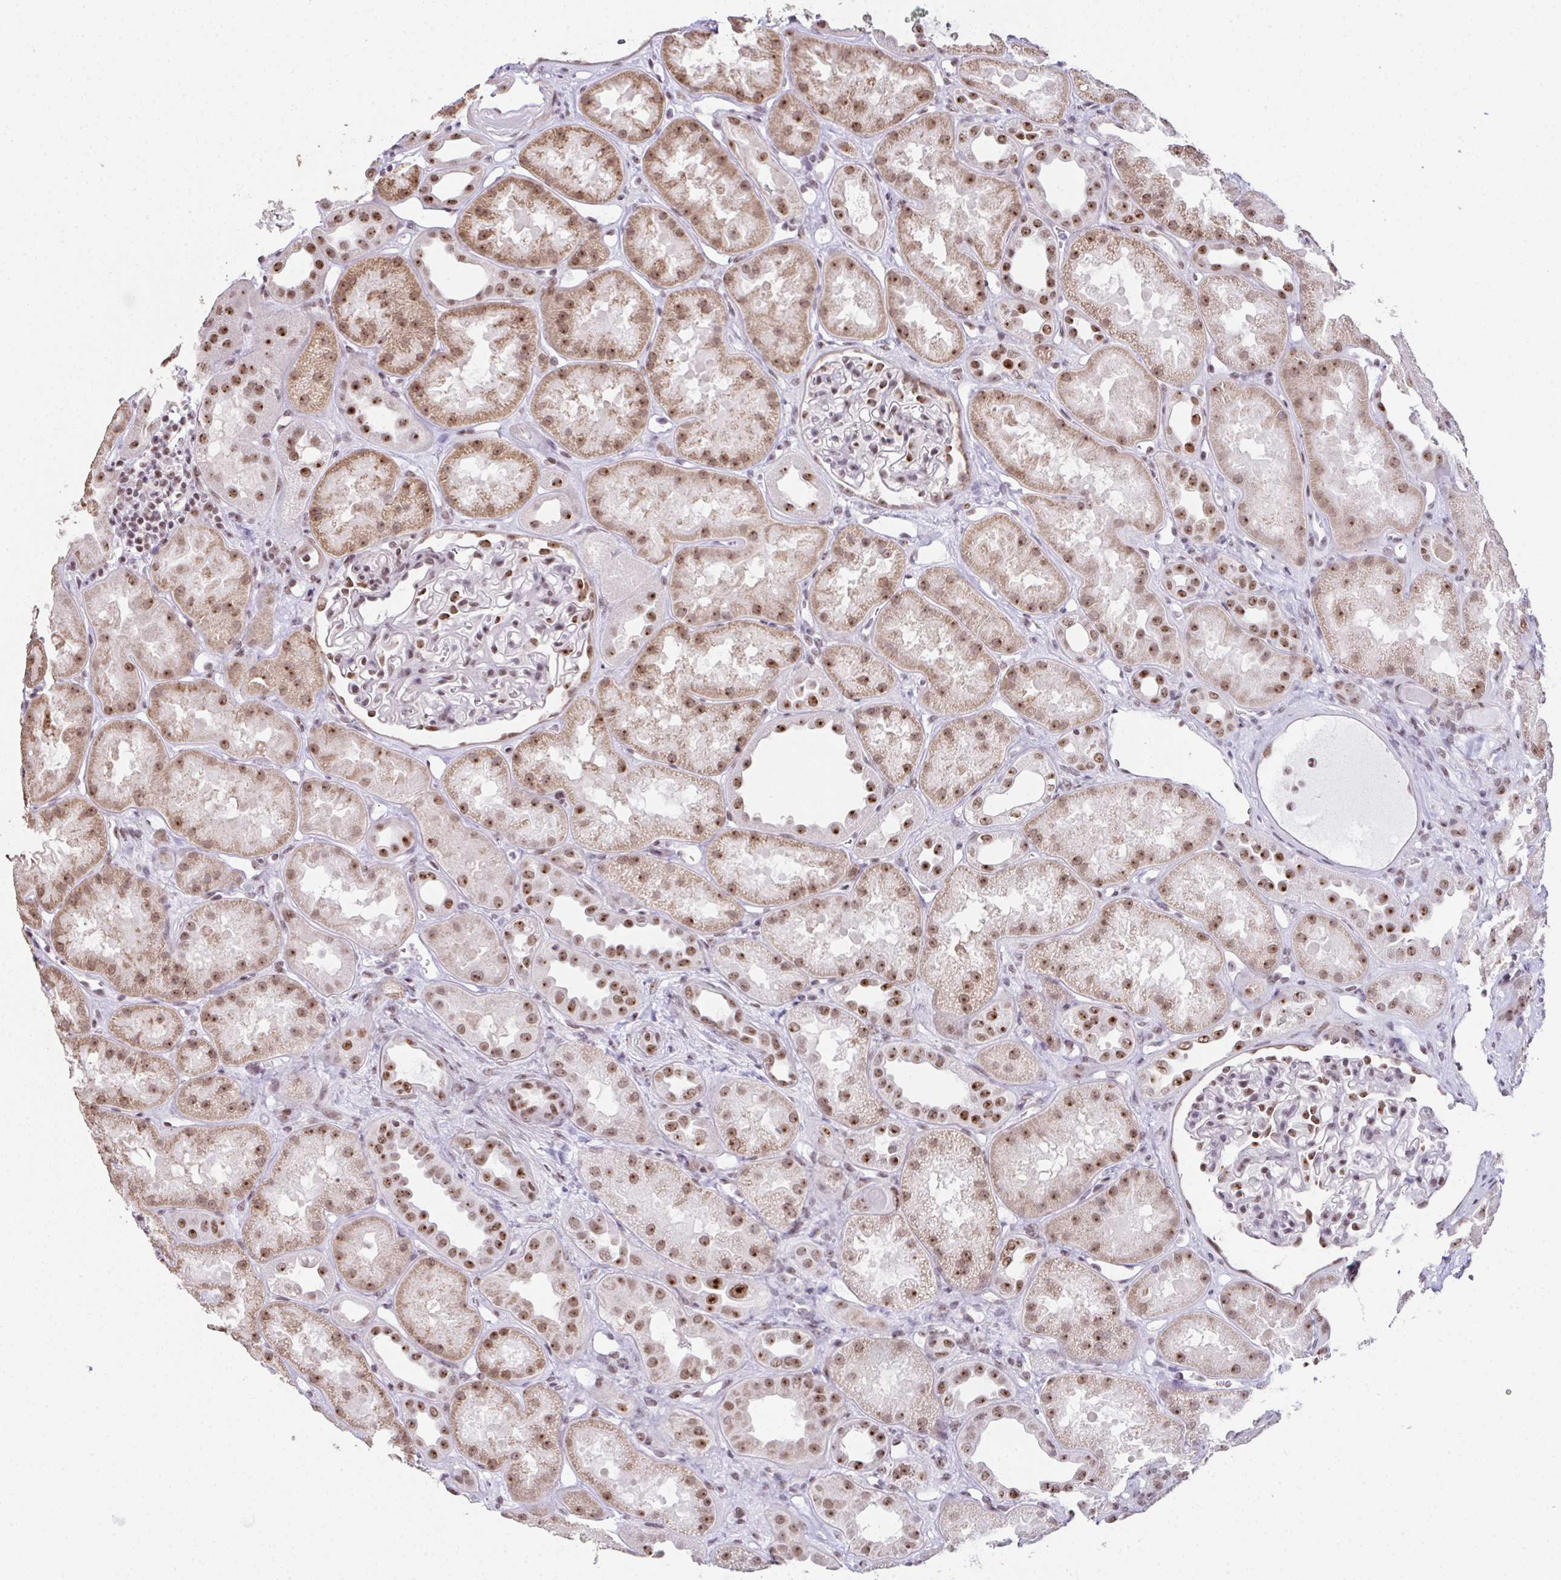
{"staining": {"intensity": "moderate", "quantity": "25%-75%", "location": "nuclear"}, "tissue": "kidney", "cell_type": "Cells in glomeruli", "image_type": "normal", "snomed": [{"axis": "morphology", "description": "Normal tissue, NOS"}, {"axis": "topography", "description": "Kidney"}], "caption": "DAB immunohistochemical staining of normal human kidney demonstrates moderate nuclear protein staining in about 25%-75% of cells in glomeruli. (DAB = brown stain, brightfield microscopy at high magnification).", "gene": "ZNF800", "patient": {"sex": "male", "age": 61}}